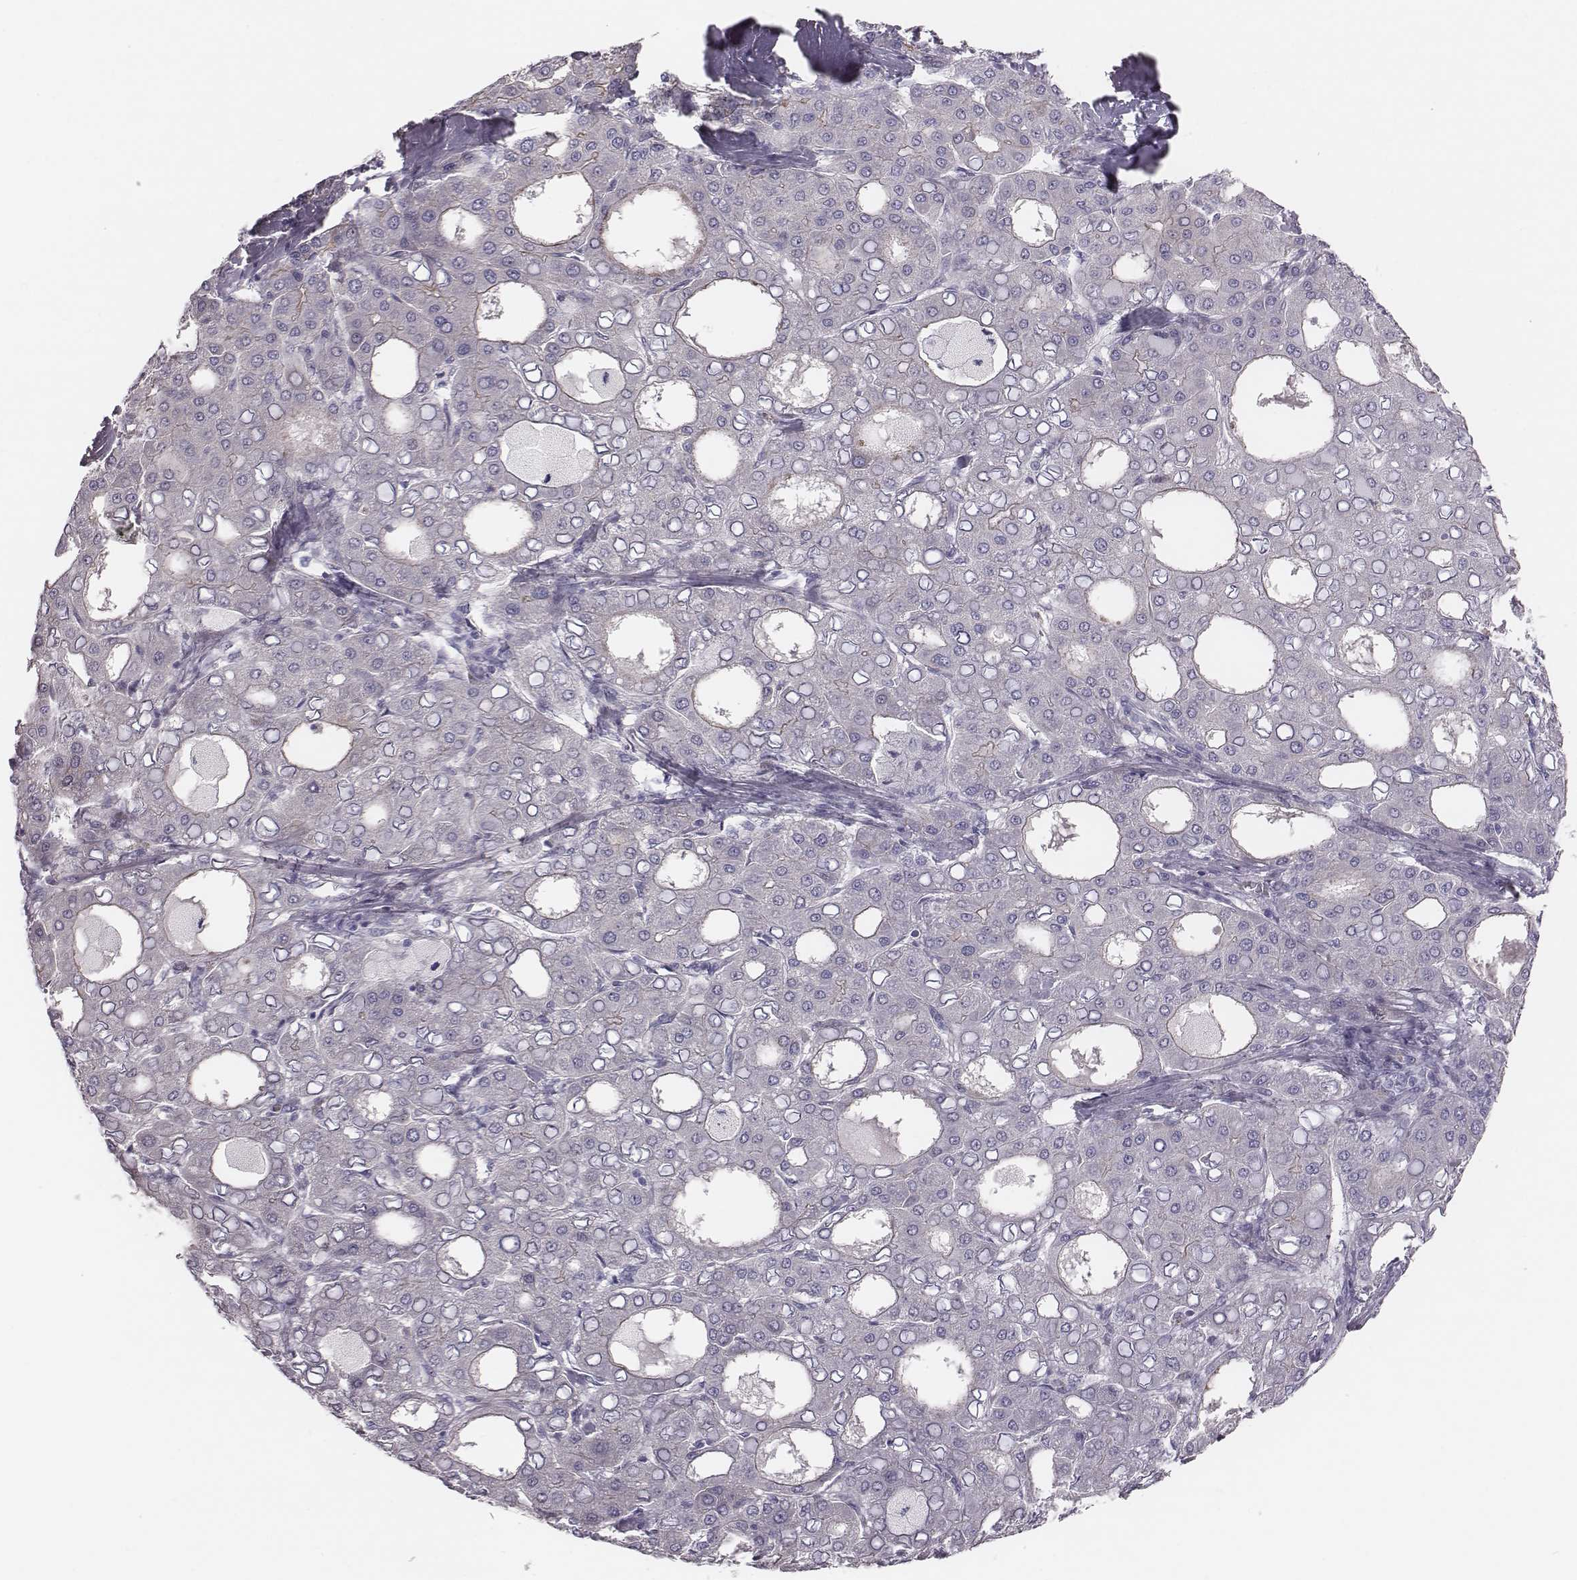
{"staining": {"intensity": "negative", "quantity": "none", "location": "none"}, "tissue": "liver cancer", "cell_type": "Tumor cells", "image_type": "cancer", "snomed": [{"axis": "morphology", "description": "Carcinoma, Hepatocellular, NOS"}, {"axis": "topography", "description": "Liver"}], "caption": "This is a image of IHC staining of liver cancer (hepatocellular carcinoma), which shows no positivity in tumor cells.", "gene": "CACNG4", "patient": {"sex": "male", "age": 65}}